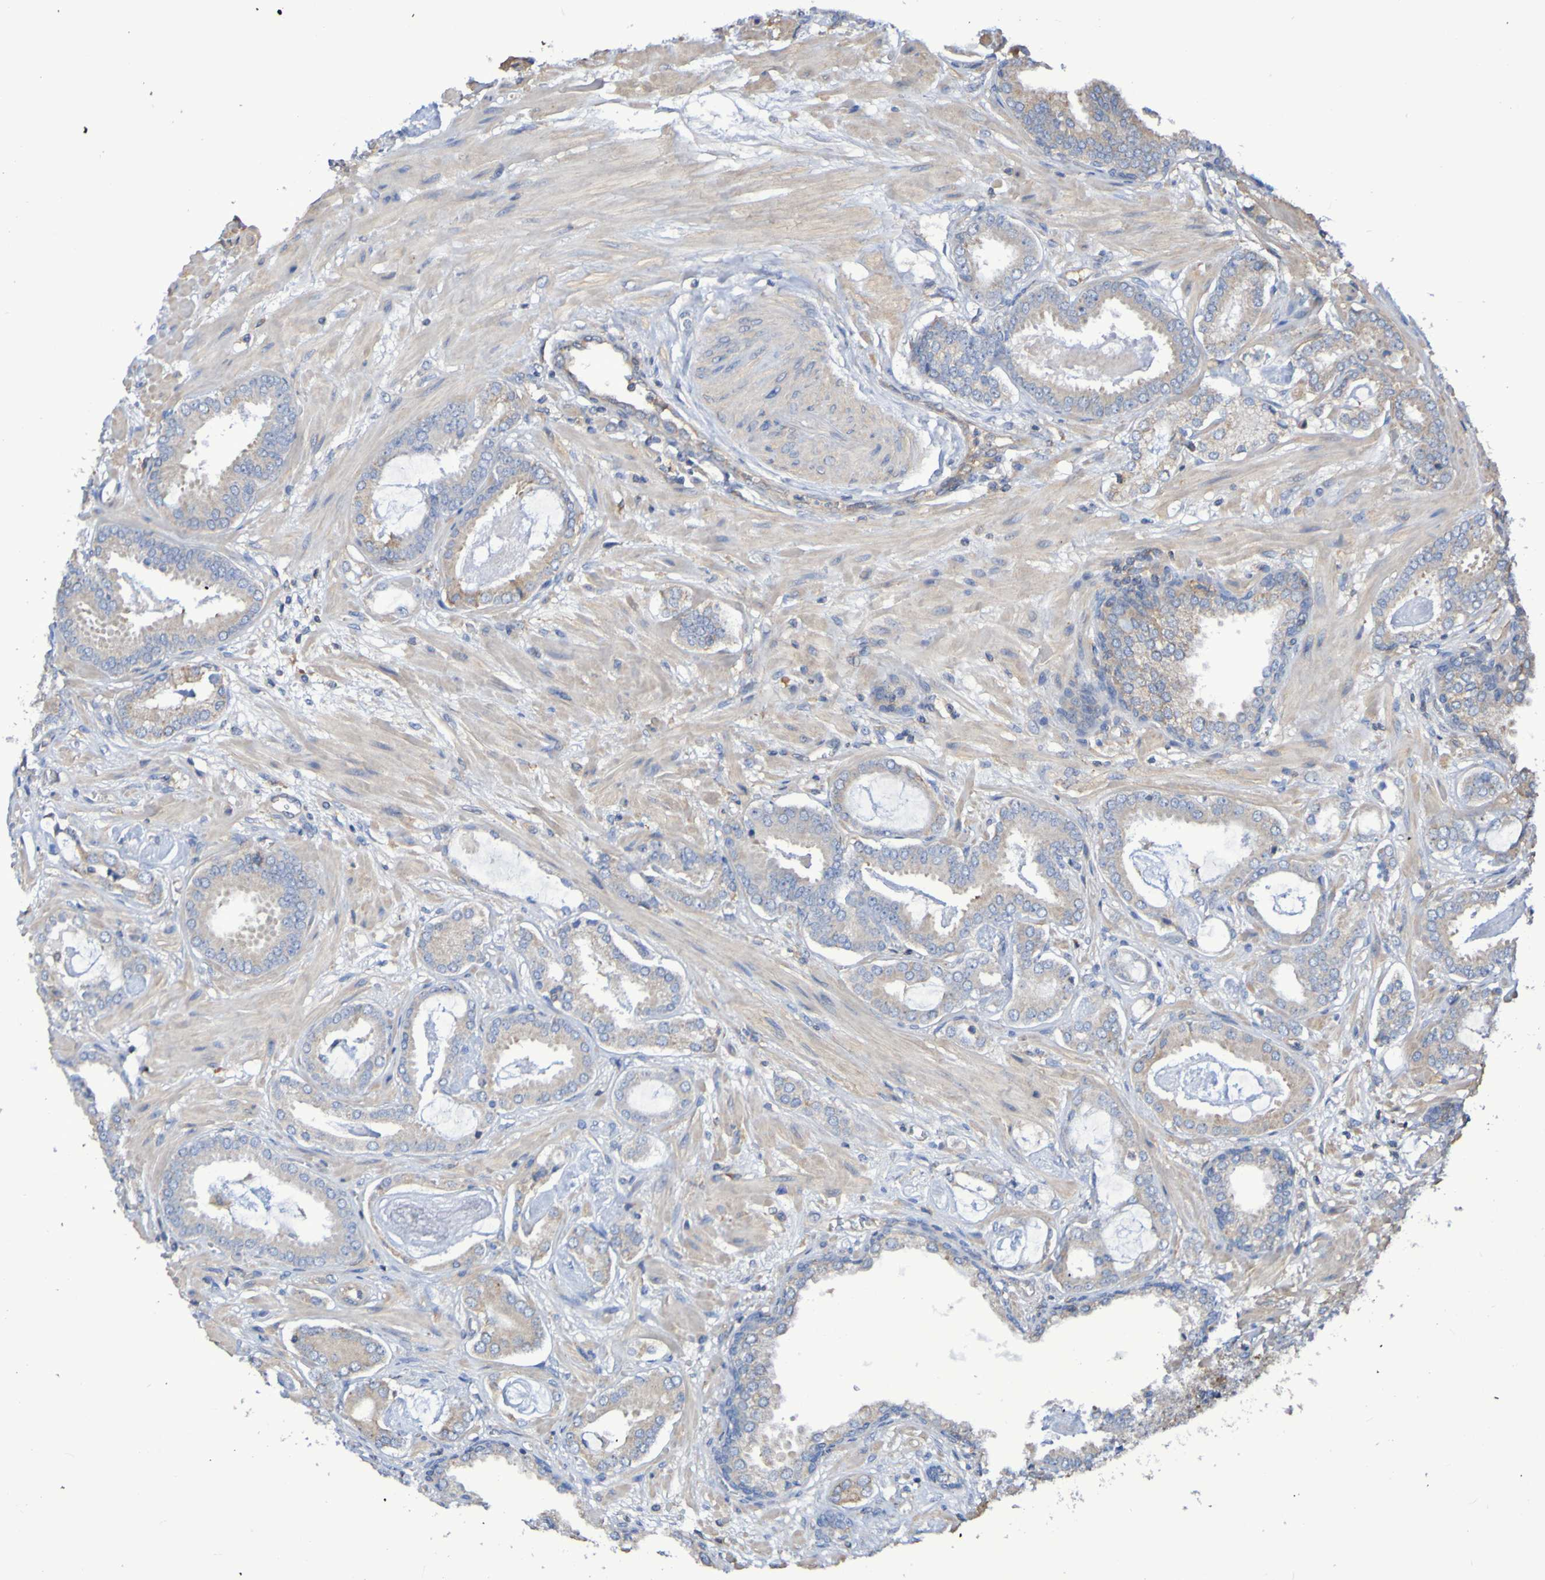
{"staining": {"intensity": "weak", "quantity": "<25%", "location": "cytoplasmic/membranous"}, "tissue": "prostate cancer", "cell_type": "Tumor cells", "image_type": "cancer", "snomed": [{"axis": "morphology", "description": "Adenocarcinoma, Low grade"}, {"axis": "topography", "description": "Prostate"}], "caption": "Immunohistochemistry (IHC) of prostate cancer (low-grade adenocarcinoma) exhibits no positivity in tumor cells.", "gene": "SYNJ1", "patient": {"sex": "male", "age": 53}}